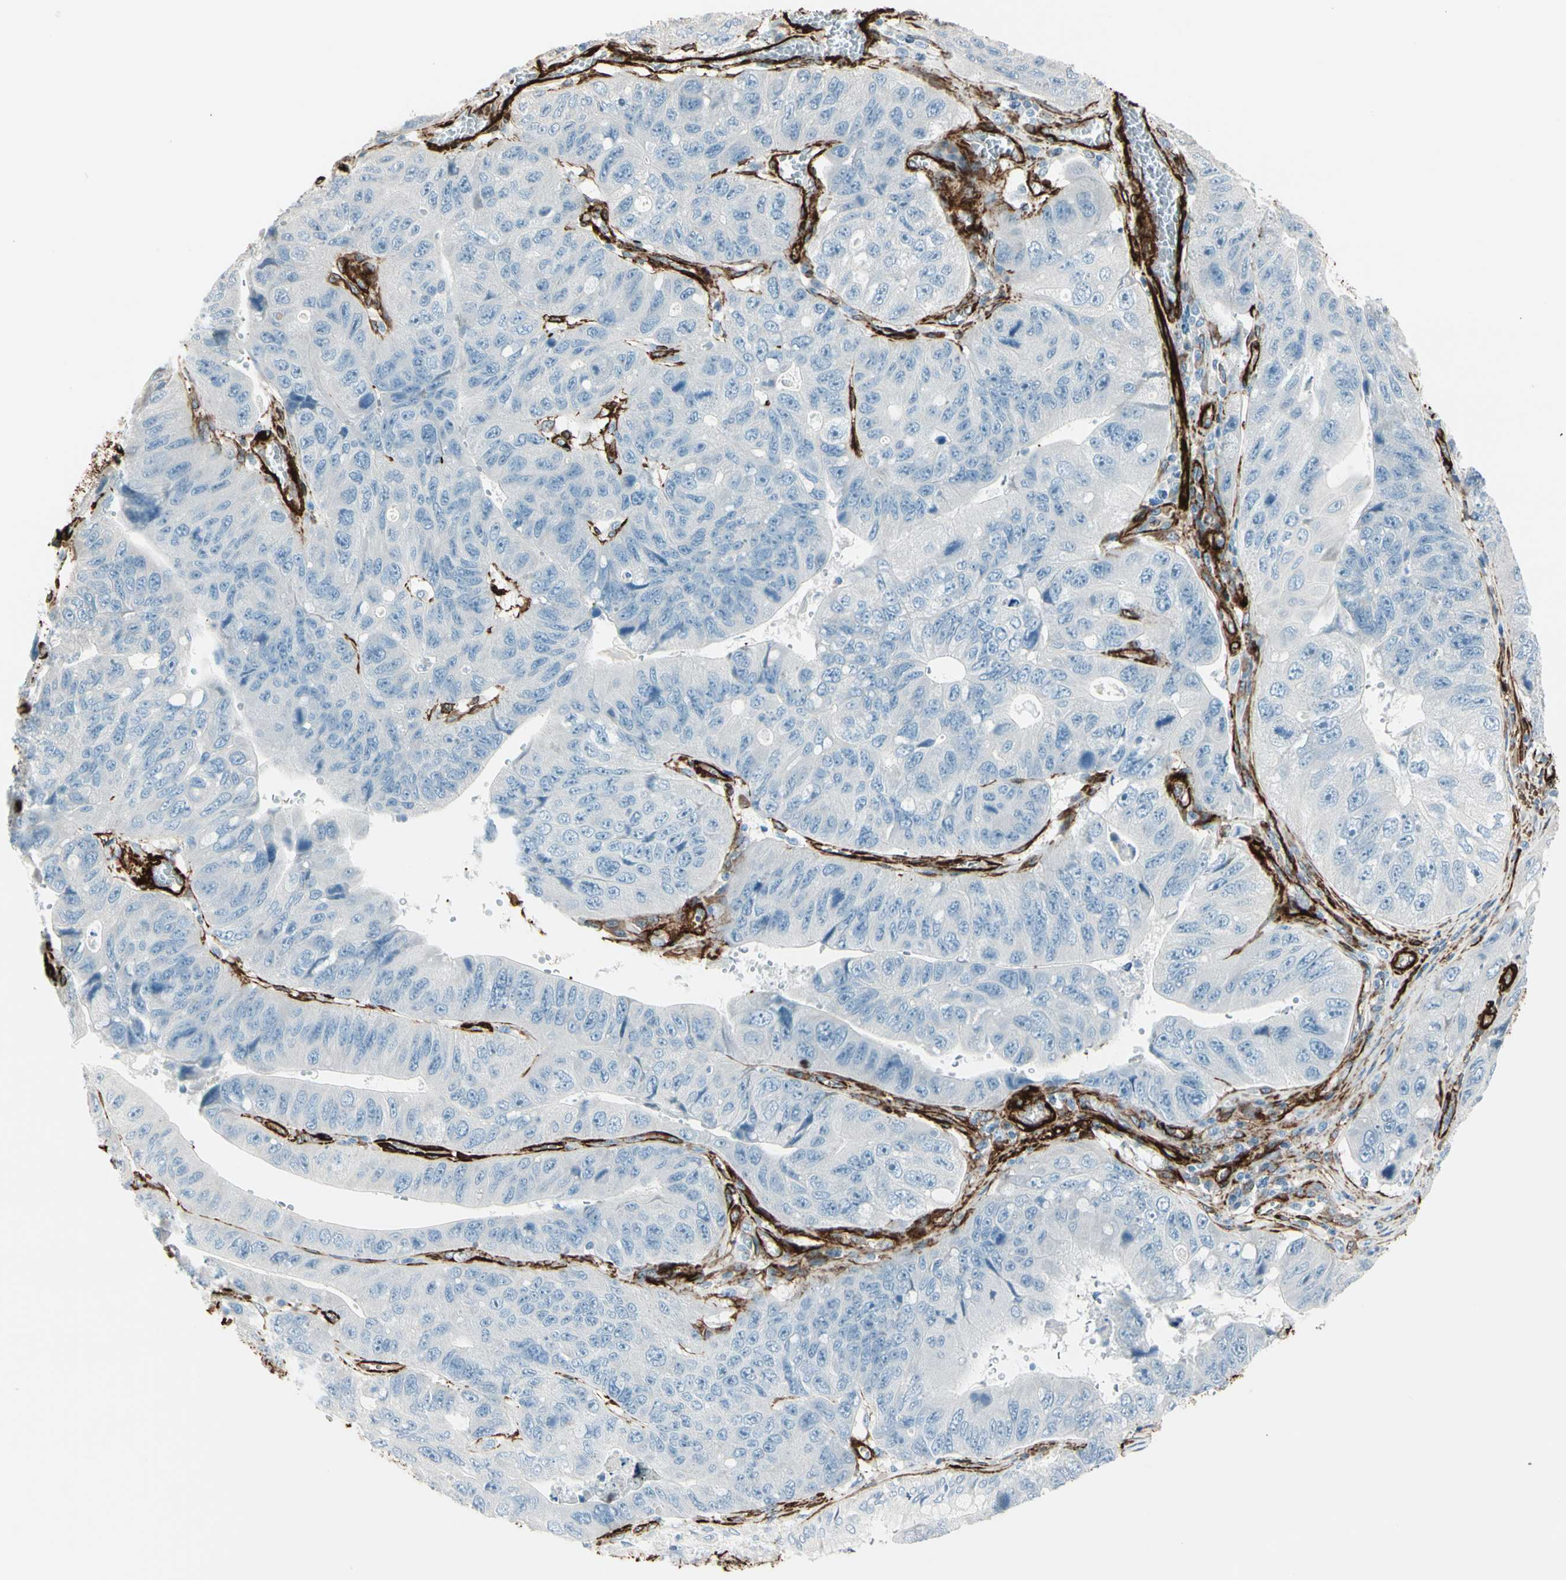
{"staining": {"intensity": "negative", "quantity": "none", "location": "none"}, "tissue": "stomach cancer", "cell_type": "Tumor cells", "image_type": "cancer", "snomed": [{"axis": "morphology", "description": "Adenocarcinoma, NOS"}, {"axis": "topography", "description": "Stomach"}], "caption": "Tumor cells show no significant expression in adenocarcinoma (stomach). (Immunohistochemistry (ihc), brightfield microscopy, high magnification).", "gene": "CALD1", "patient": {"sex": "male", "age": 59}}